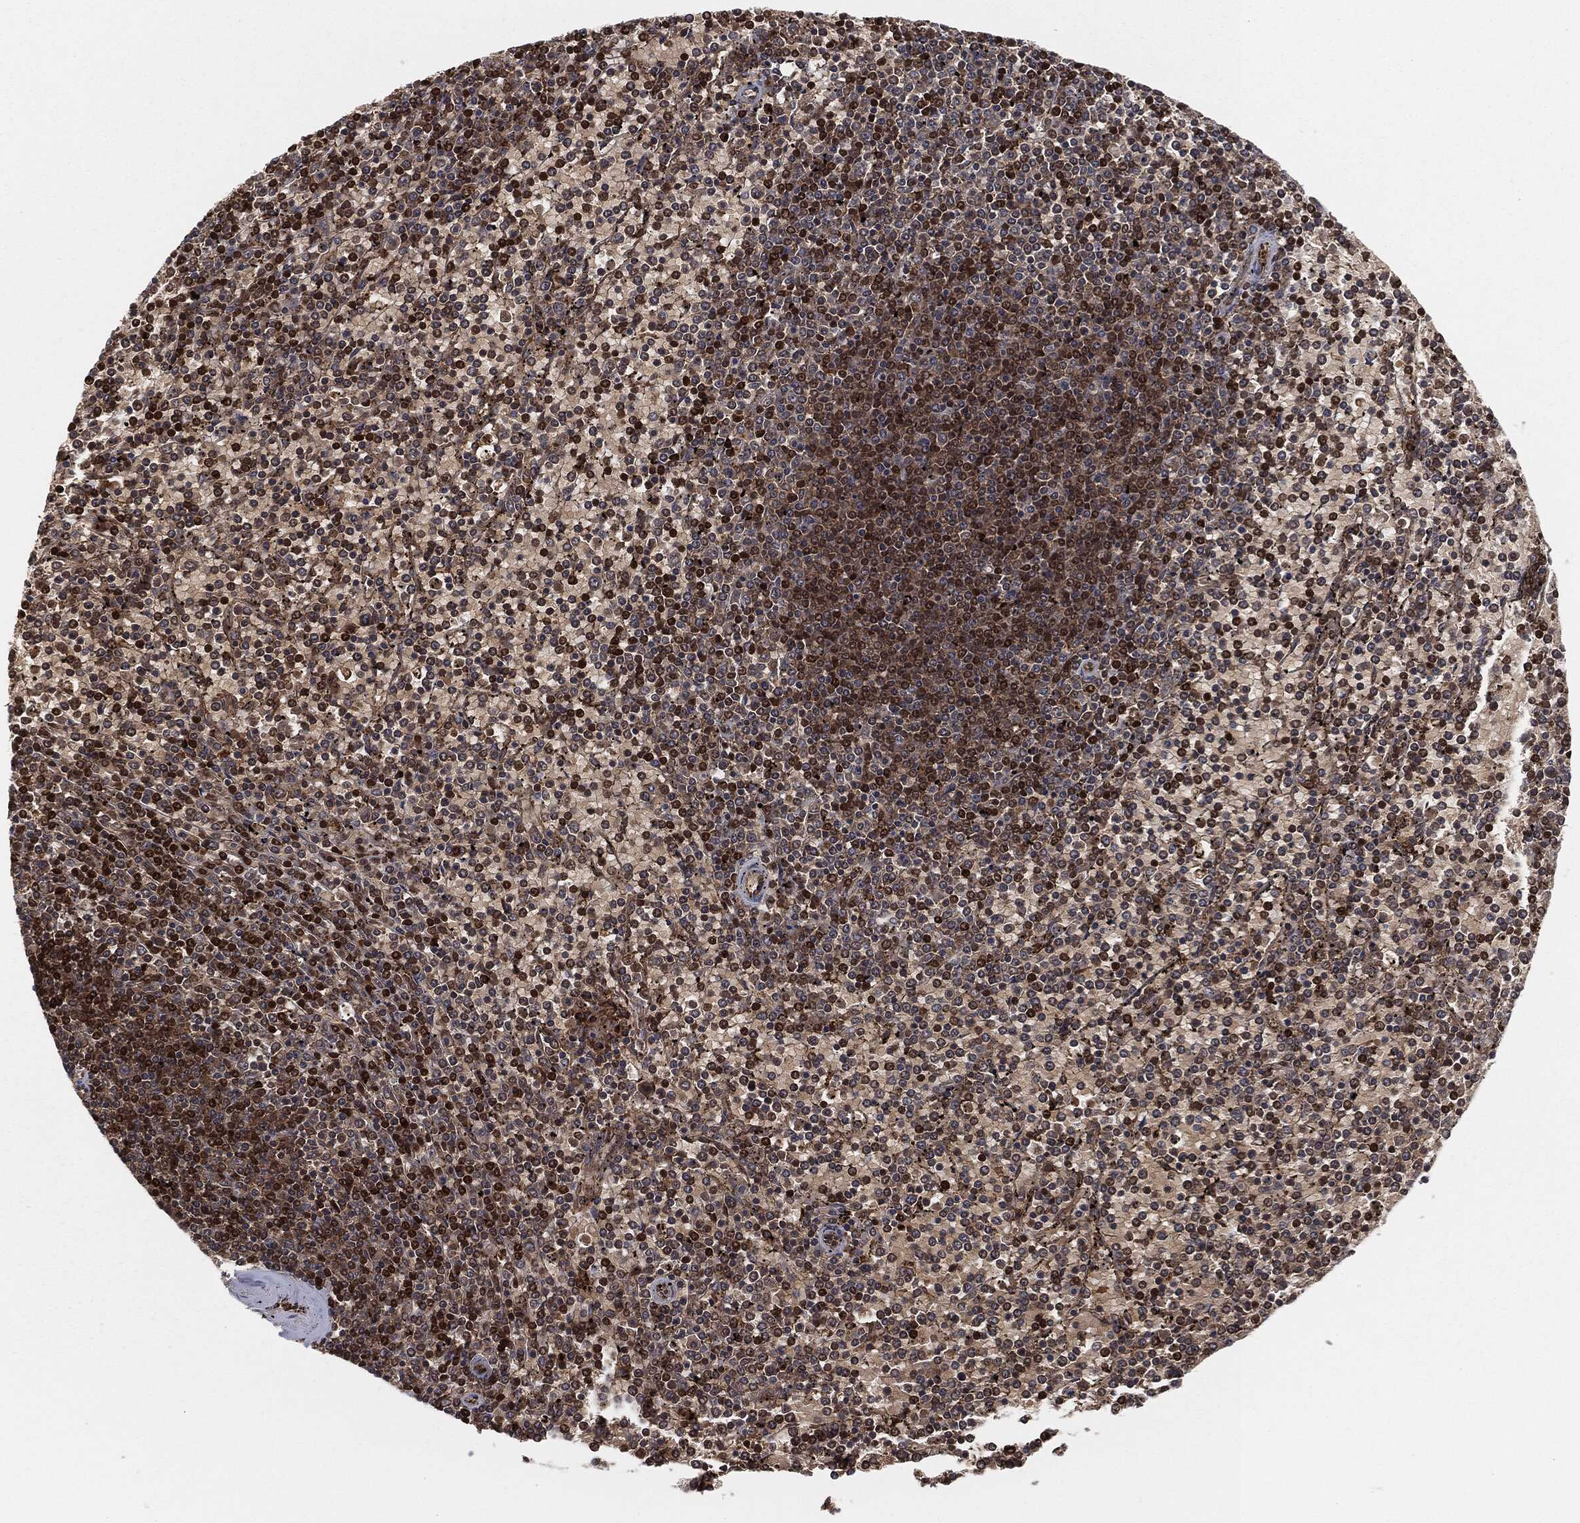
{"staining": {"intensity": "moderate", "quantity": "25%-75%", "location": "nuclear"}, "tissue": "lymphoma", "cell_type": "Tumor cells", "image_type": "cancer", "snomed": [{"axis": "morphology", "description": "Malignant lymphoma, non-Hodgkin's type, Low grade"}, {"axis": "topography", "description": "Spleen"}], "caption": "Protein staining by immunohistochemistry reveals moderate nuclear expression in approximately 25%-75% of tumor cells in low-grade malignant lymphoma, non-Hodgkin's type.", "gene": "CAPRIN2", "patient": {"sex": "female", "age": 77}}